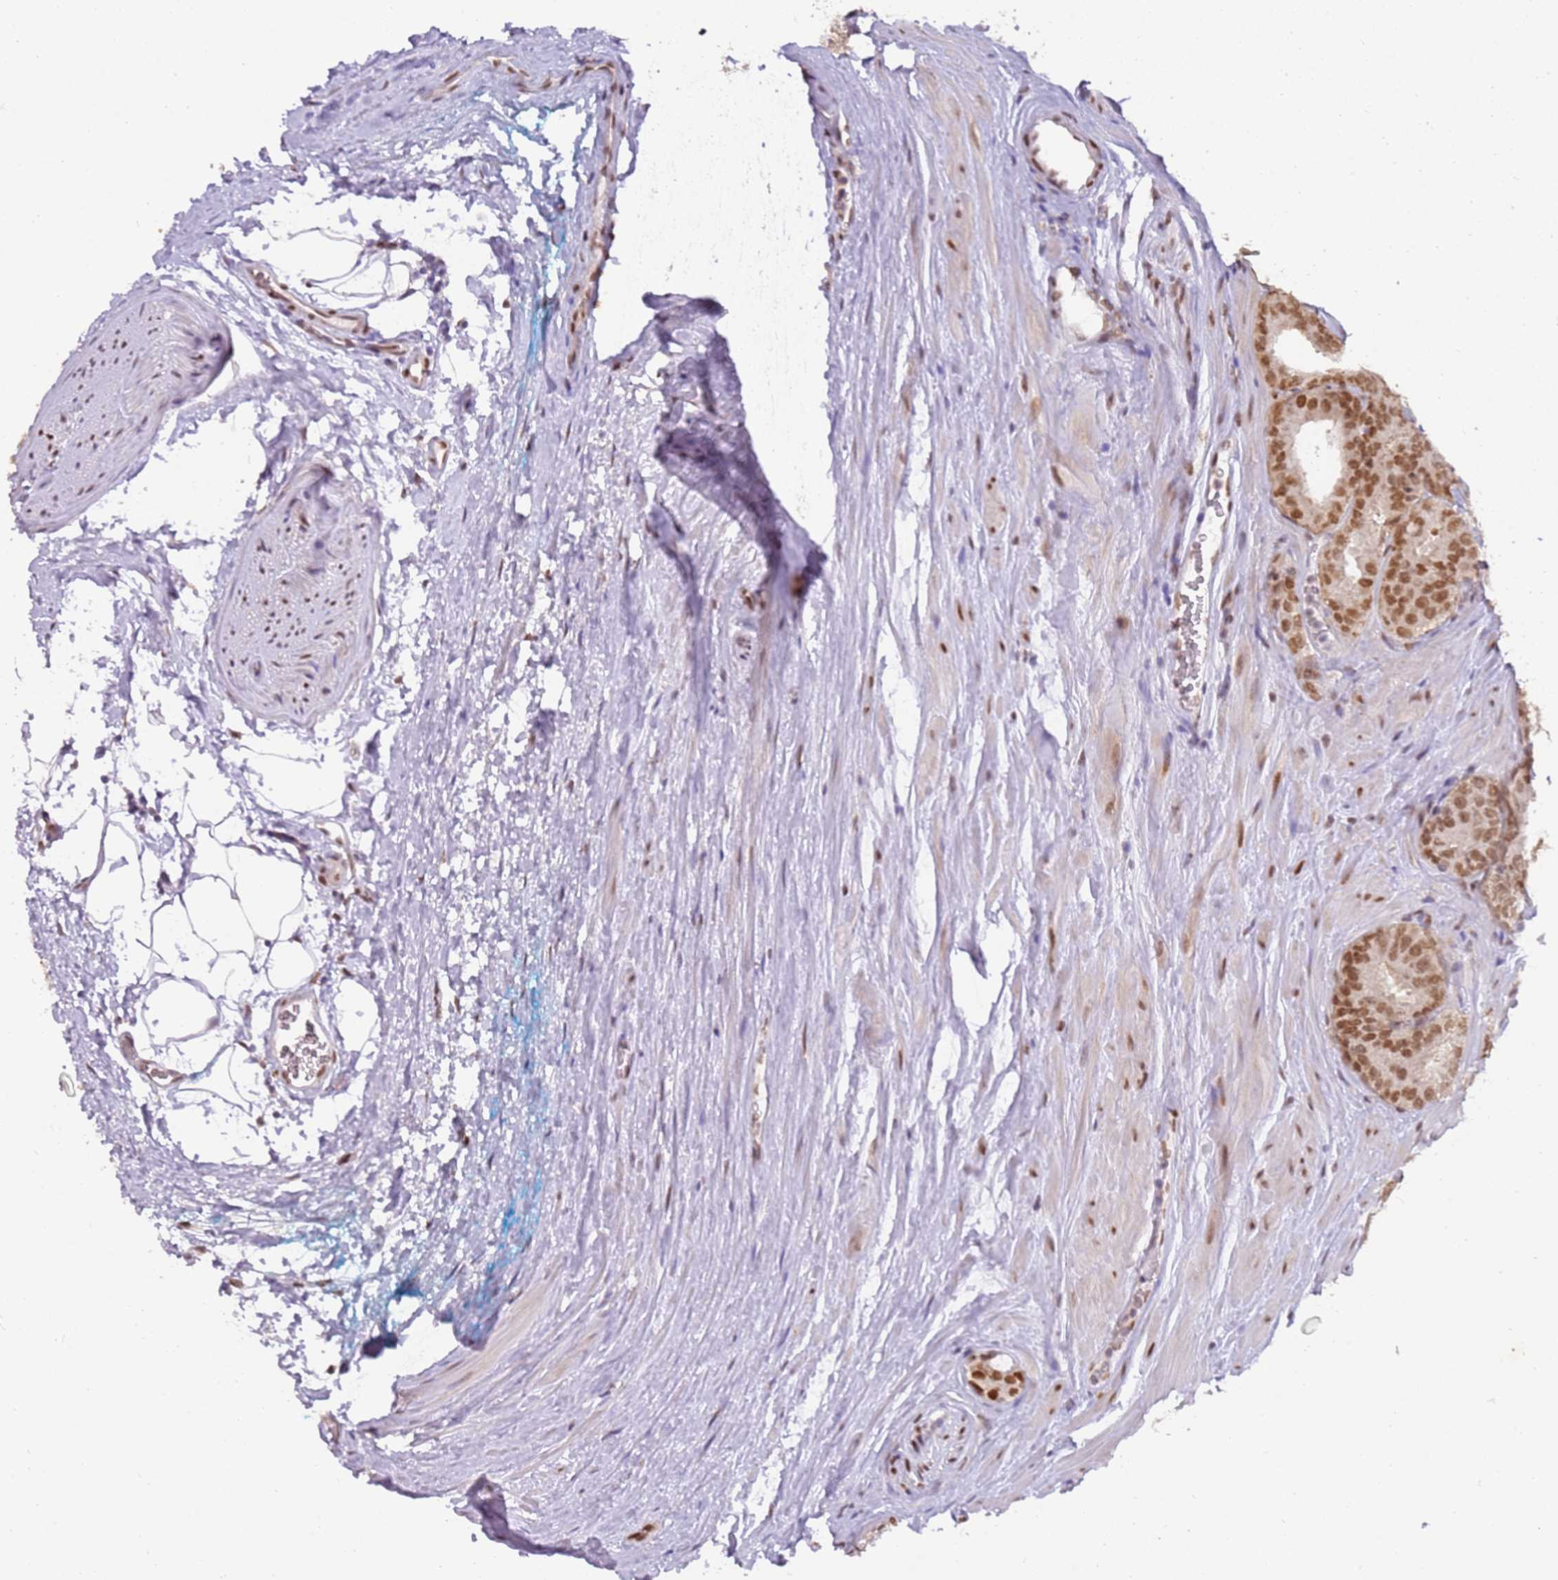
{"staining": {"intensity": "moderate", "quantity": ">75%", "location": "nuclear"}, "tissue": "prostate cancer", "cell_type": "Tumor cells", "image_type": "cancer", "snomed": [{"axis": "morphology", "description": "Adenocarcinoma, High grade"}, {"axis": "topography", "description": "Prostate"}], "caption": "Prostate cancer stained with a brown dye shows moderate nuclear positive expression in about >75% of tumor cells.", "gene": "PHC2", "patient": {"sex": "male", "age": 63}}